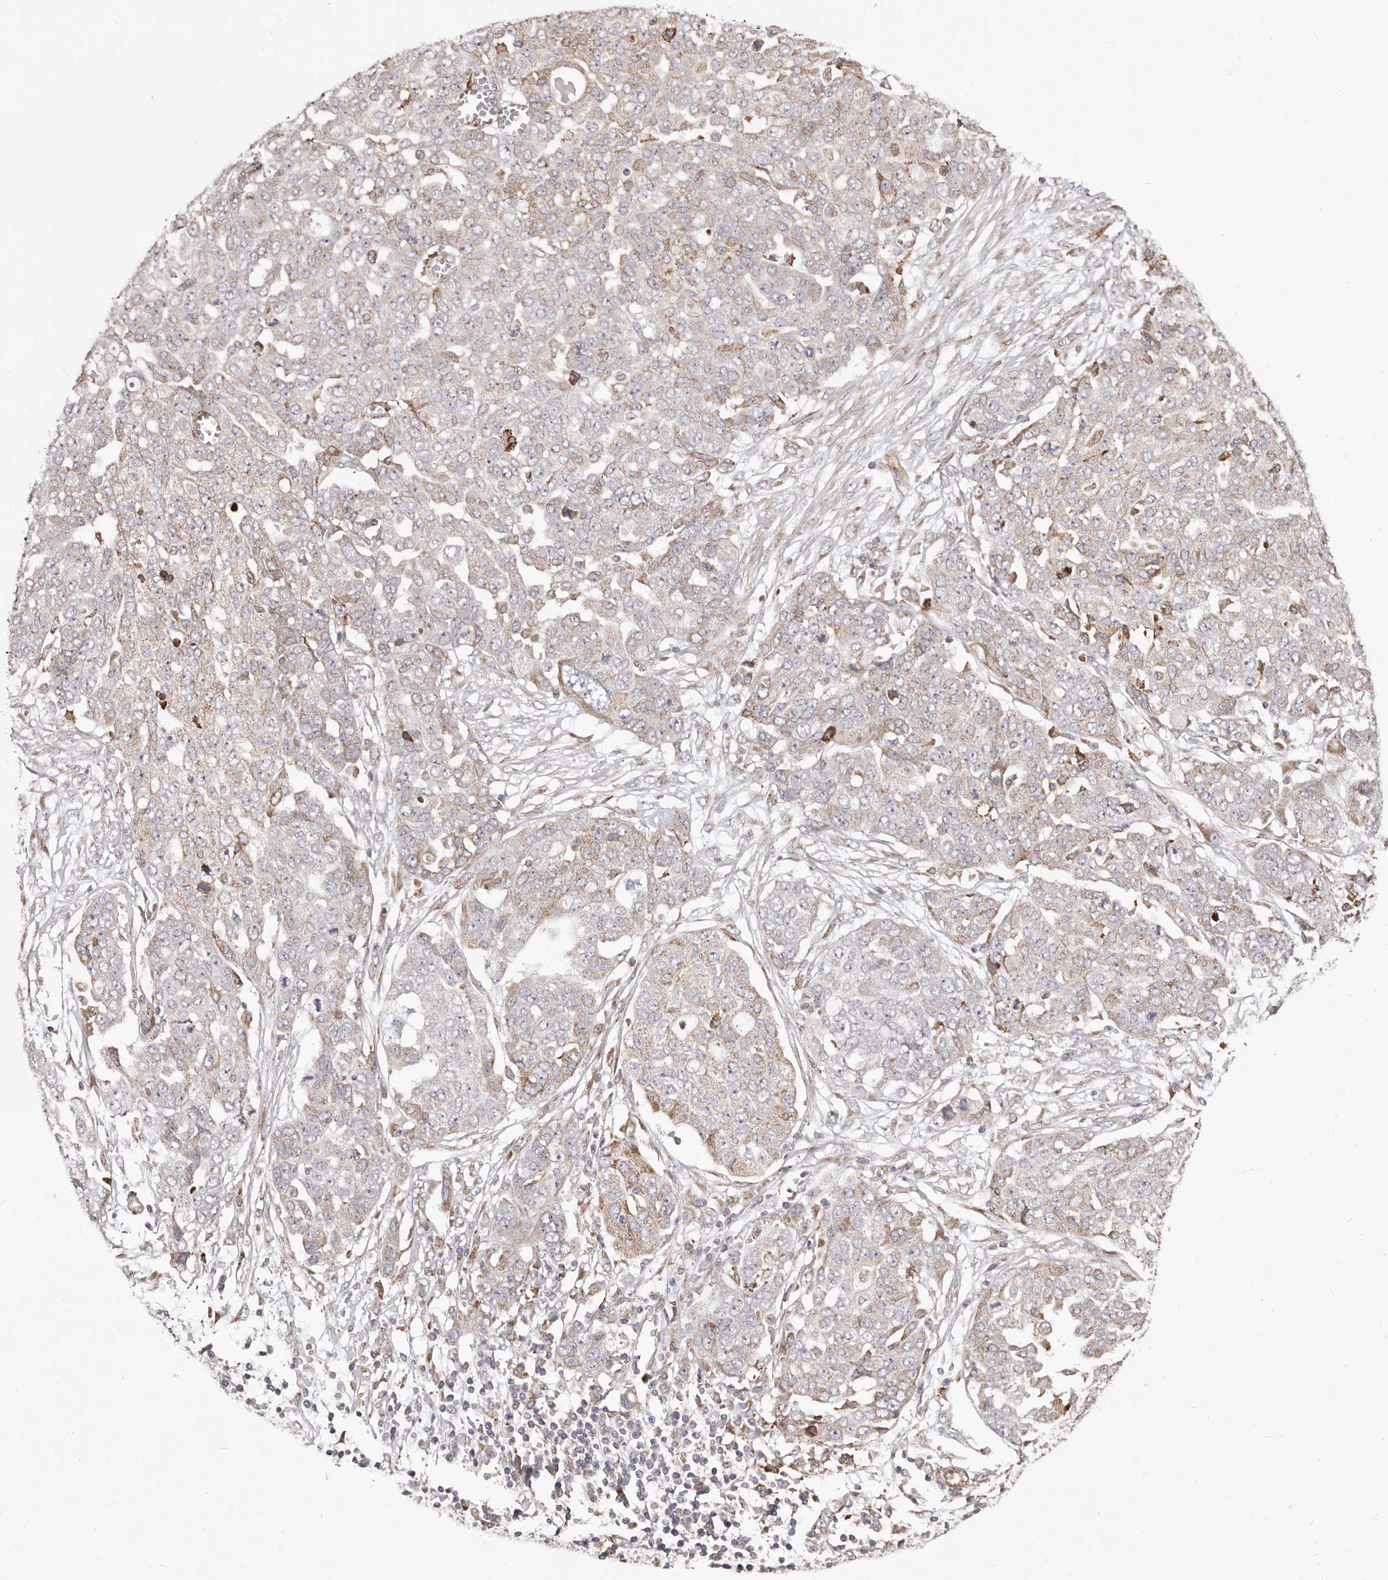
{"staining": {"intensity": "moderate", "quantity": "<25%", "location": "cytoplasmic/membranous"}, "tissue": "ovarian cancer", "cell_type": "Tumor cells", "image_type": "cancer", "snomed": [{"axis": "morphology", "description": "Cystadenocarcinoma, serous, NOS"}, {"axis": "topography", "description": "Soft tissue"}, {"axis": "topography", "description": "Ovary"}], "caption": "Immunohistochemical staining of serous cystadenocarcinoma (ovarian) exhibits moderate cytoplasmic/membranous protein expression in approximately <25% of tumor cells.", "gene": "ALPK1", "patient": {"sex": "female", "age": 57}}